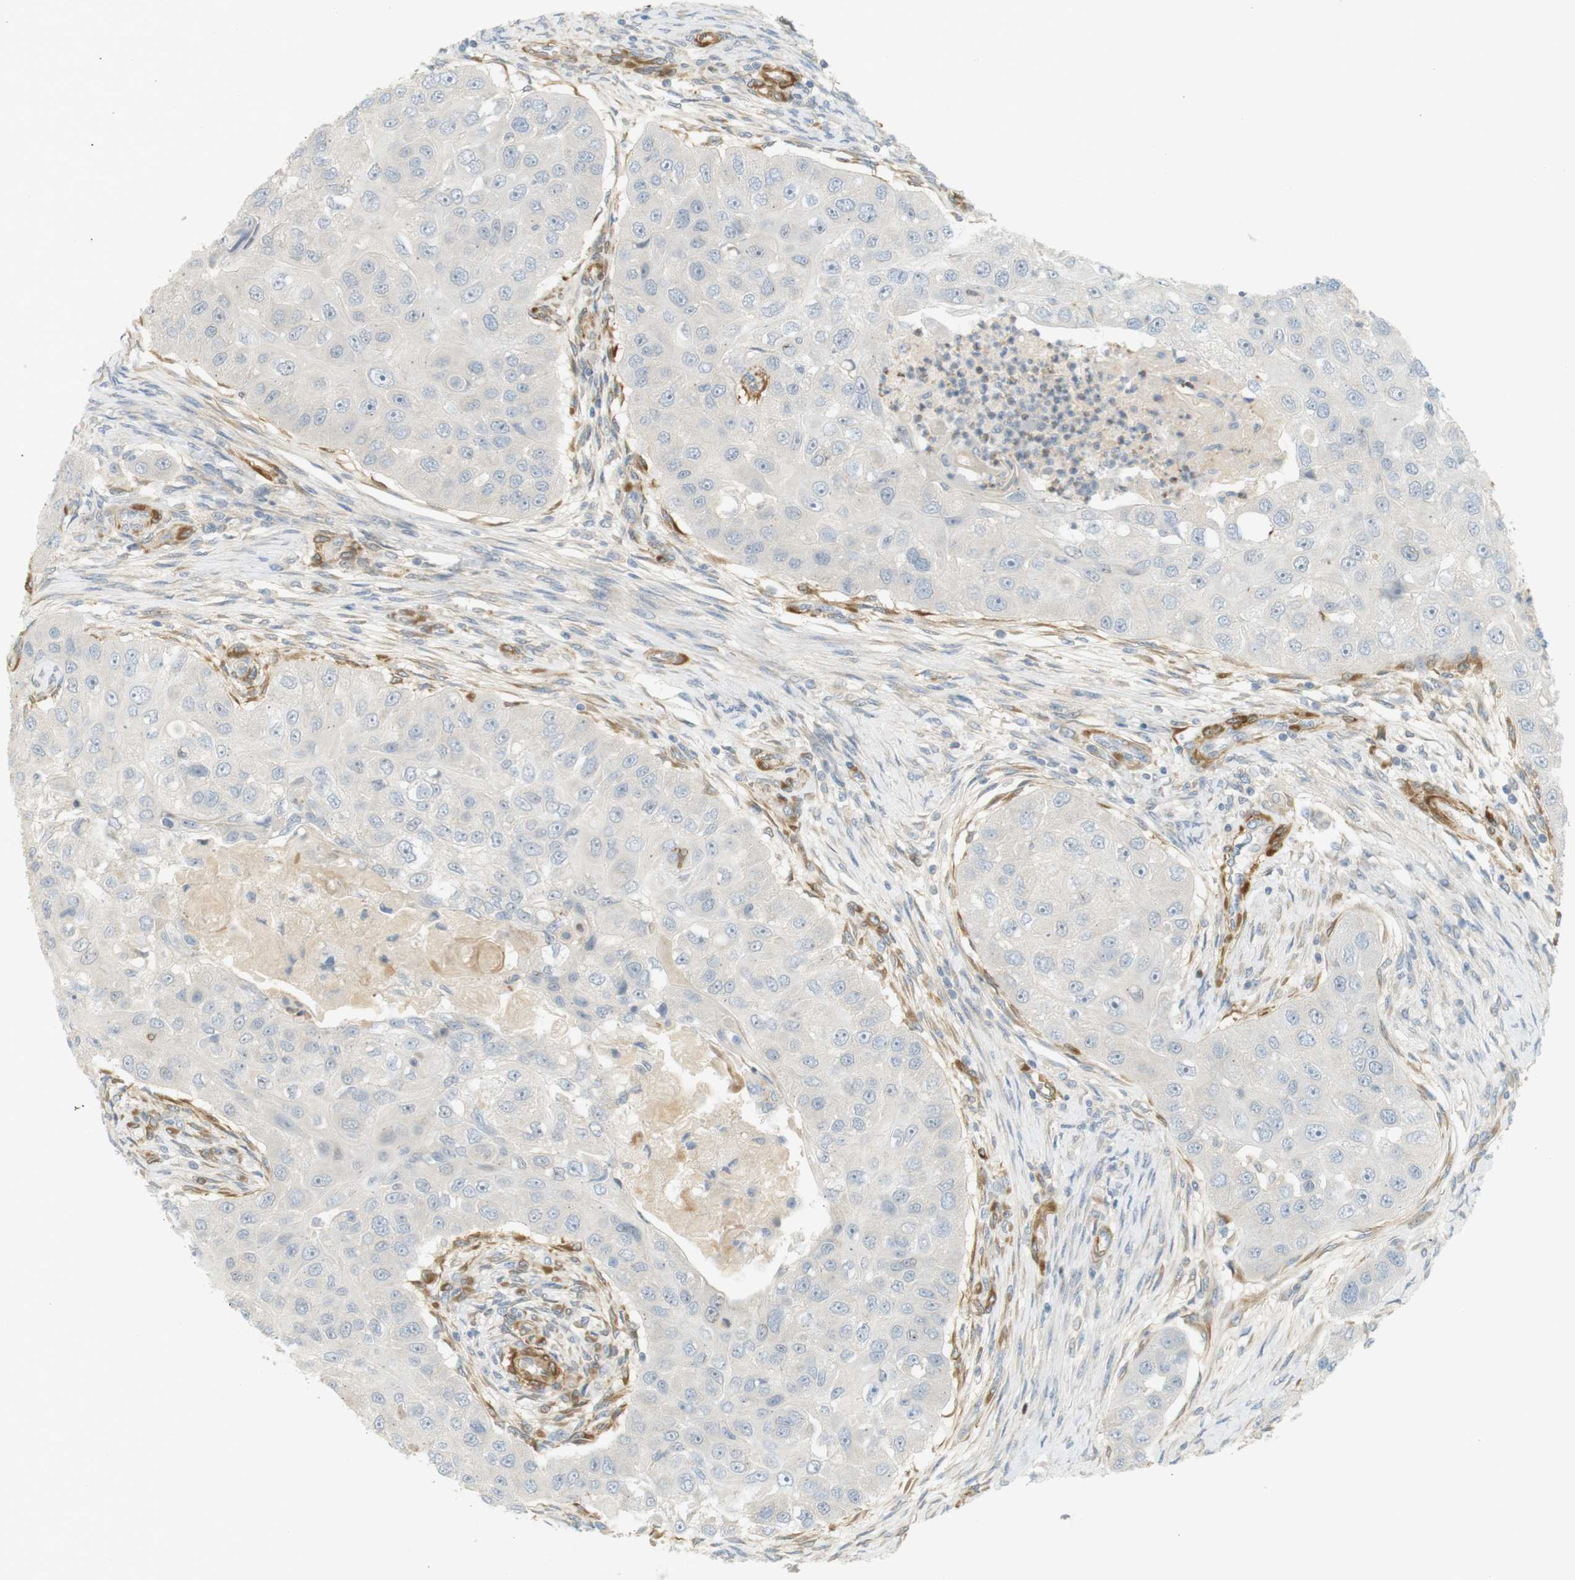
{"staining": {"intensity": "negative", "quantity": "none", "location": "none"}, "tissue": "head and neck cancer", "cell_type": "Tumor cells", "image_type": "cancer", "snomed": [{"axis": "morphology", "description": "Normal tissue, NOS"}, {"axis": "morphology", "description": "Squamous cell carcinoma, NOS"}, {"axis": "topography", "description": "Skeletal muscle"}, {"axis": "topography", "description": "Head-Neck"}], "caption": "Head and neck cancer (squamous cell carcinoma) stained for a protein using IHC demonstrates no positivity tumor cells.", "gene": "PDE3A", "patient": {"sex": "male", "age": 51}}